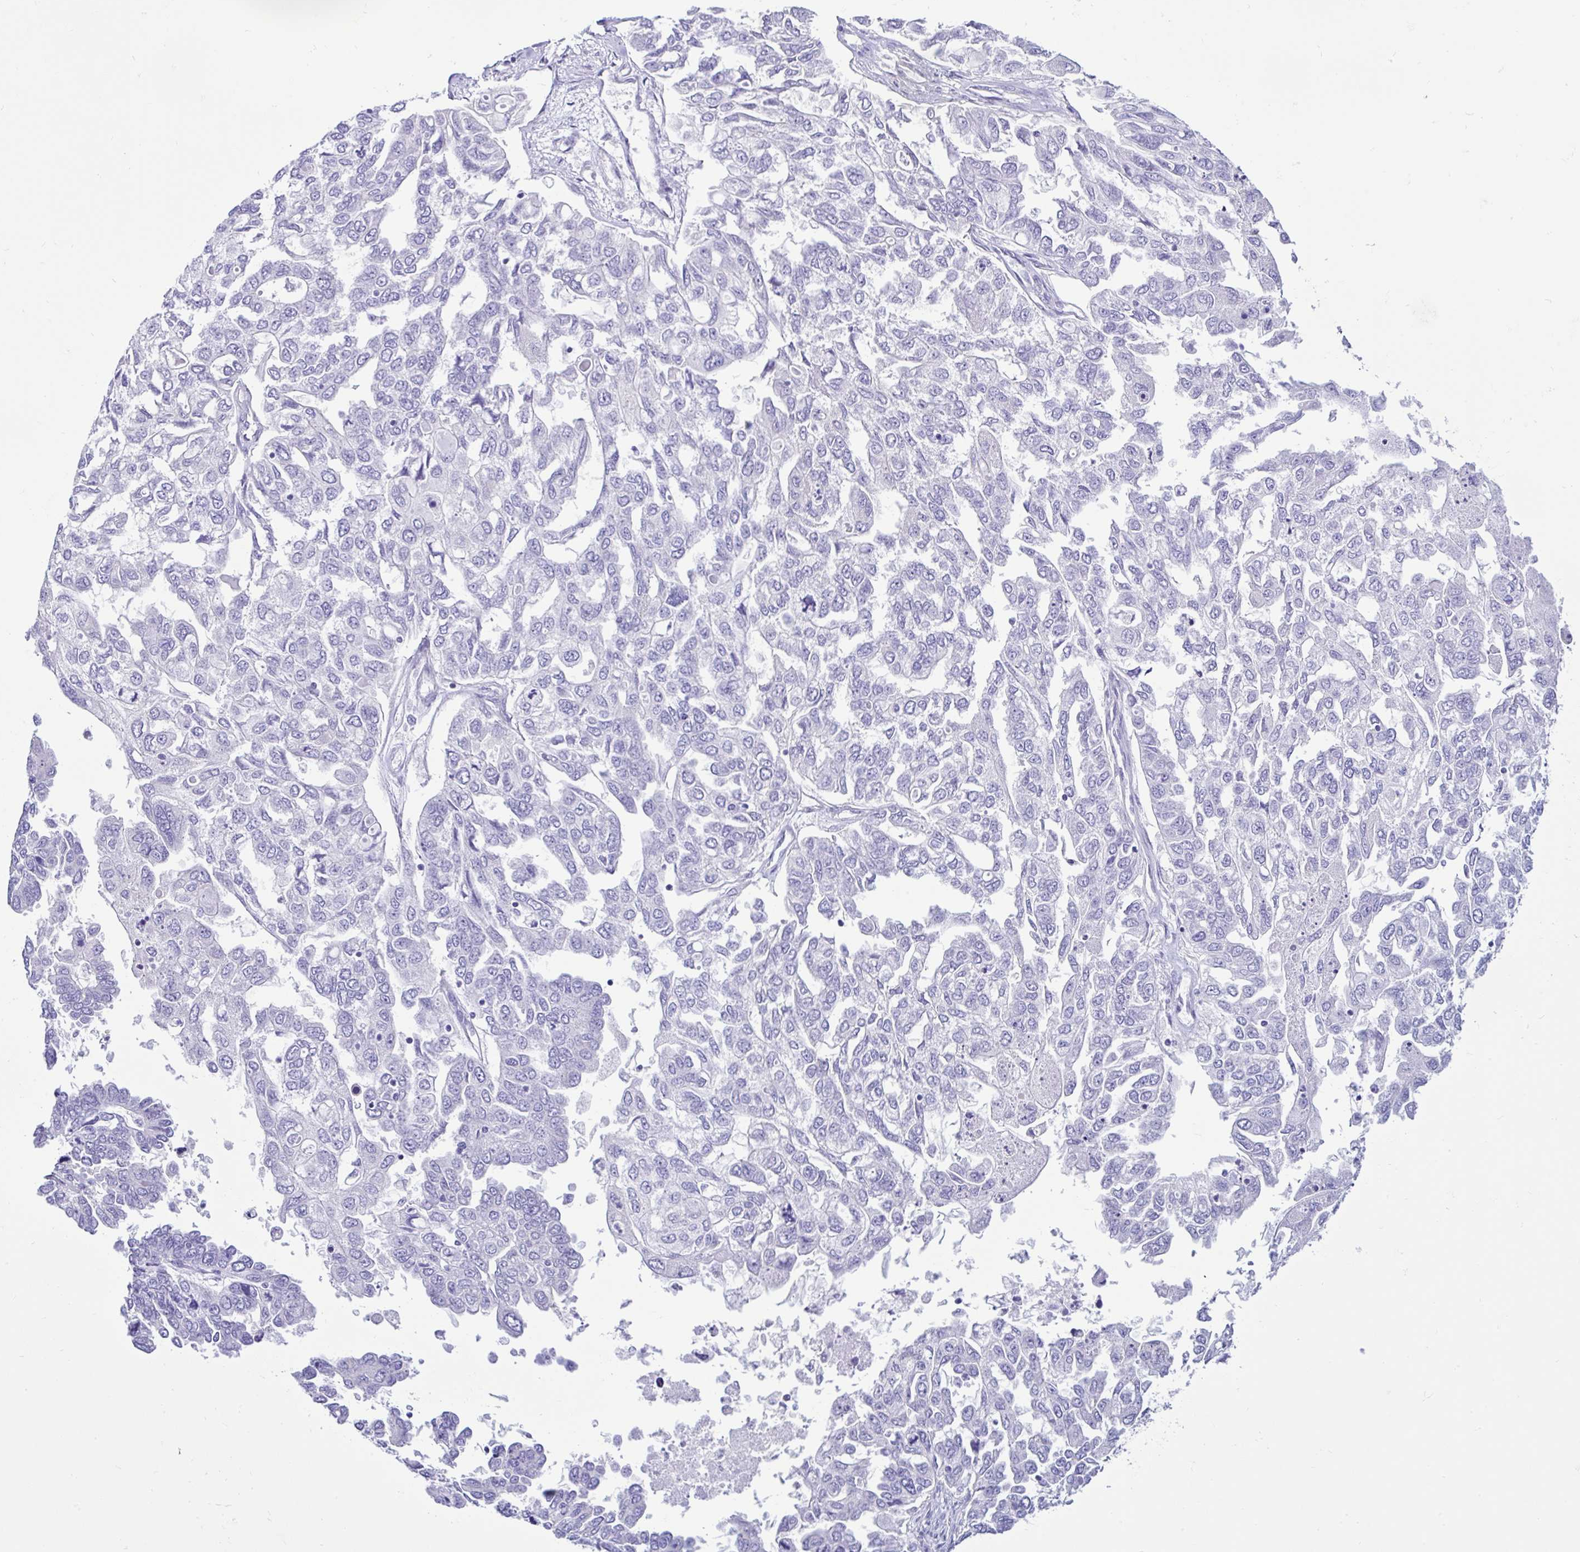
{"staining": {"intensity": "negative", "quantity": "none", "location": "none"}, "tissue": "ovarian cancer", "cell_type": "Tumor cells", "image_type": "cancer", "snomed": [{"axis": "morphology", "description": "Cystadenocarcinoma, serous, NOS"}, {"axis": "topography", "description": "Ovary"}], "caption": "Micrograph shows no significant protein staining in tumor cells of ovarian cancer.", "gene": "CYP19A1", "patient": {"sex": "female", "age": 53}}